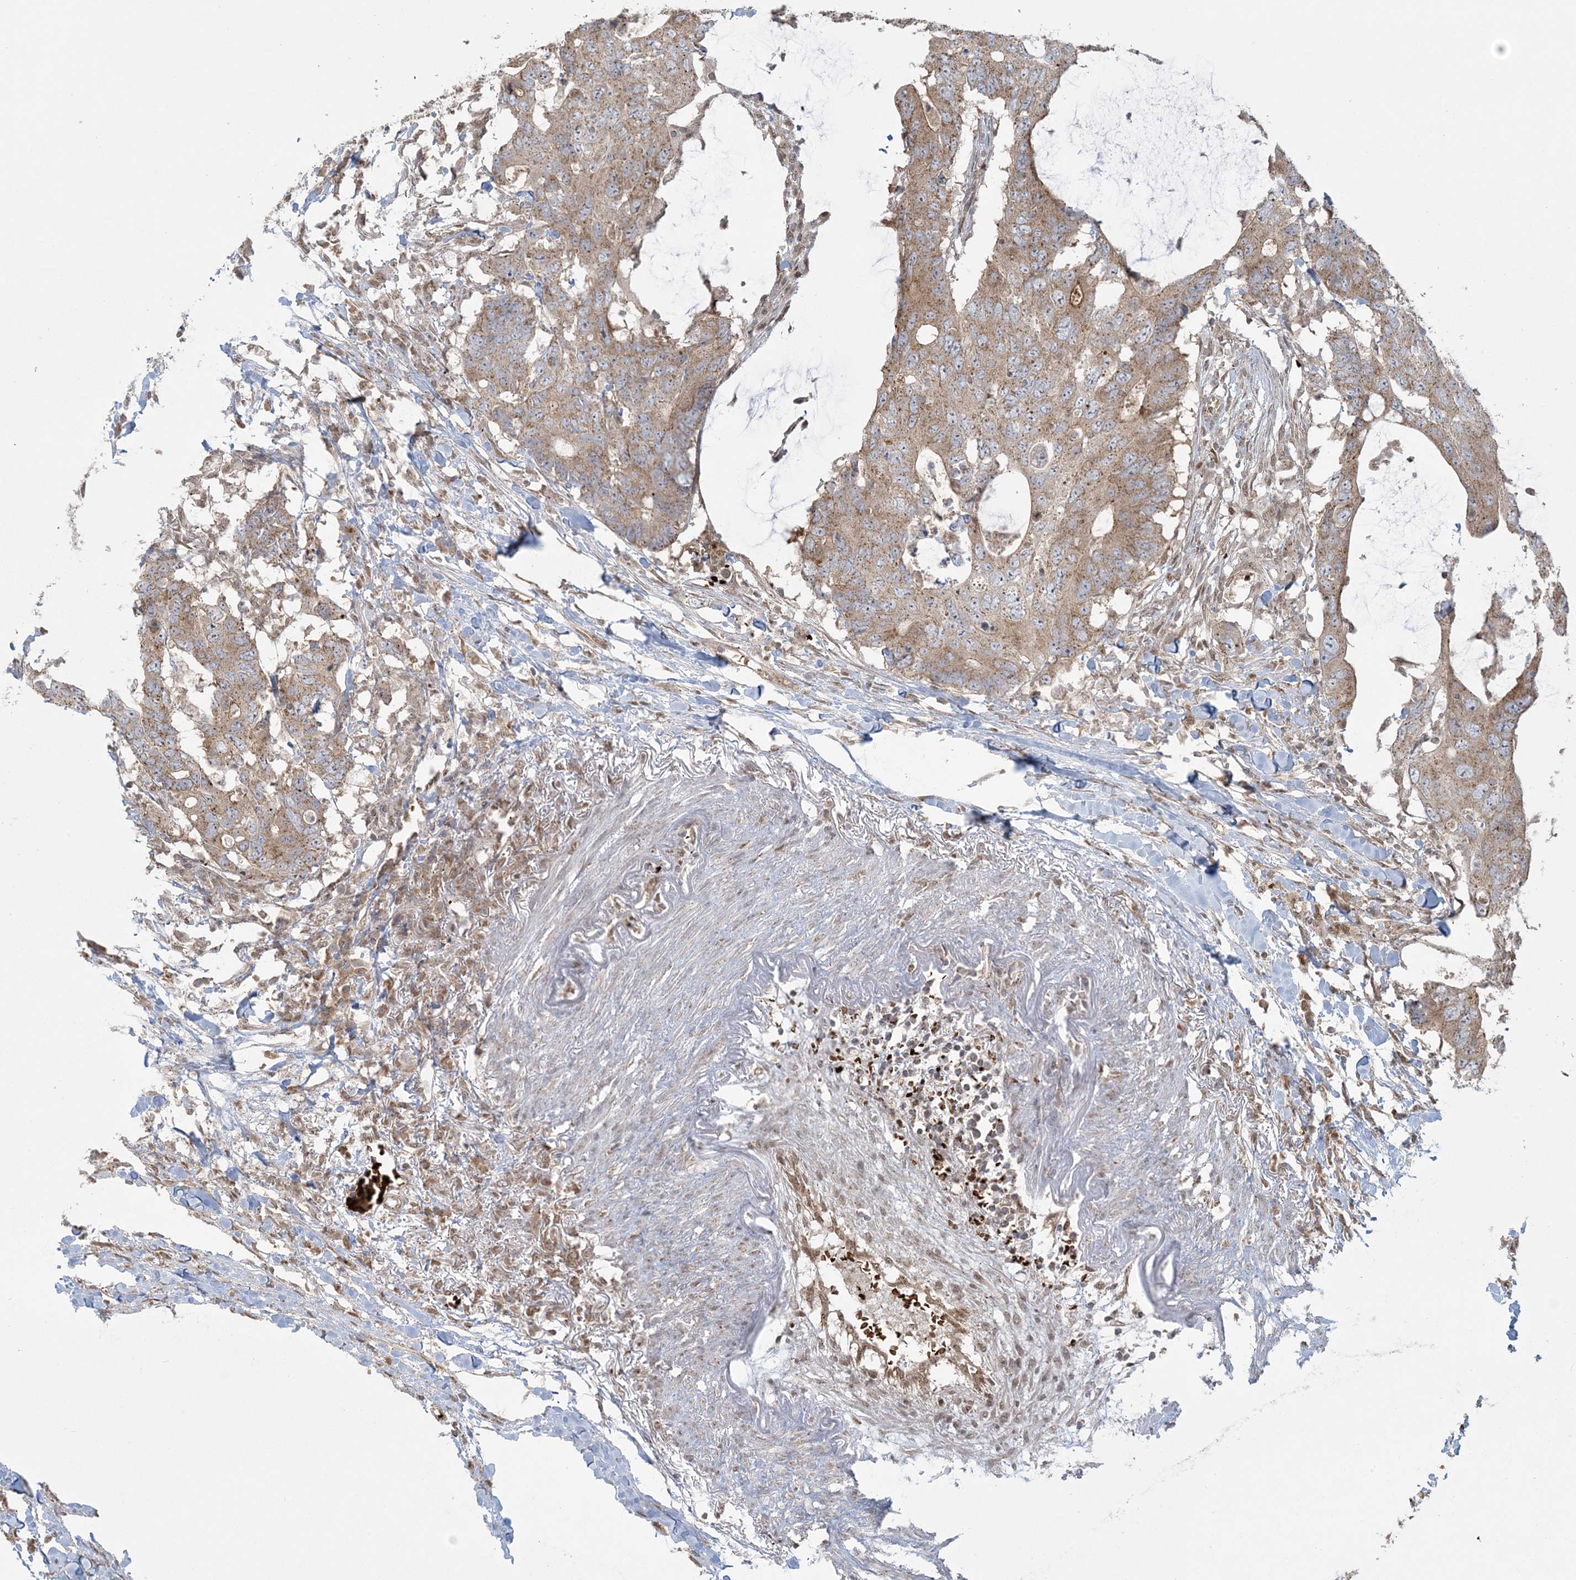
{"staining": {"intensity": "moderate", "quantity": ">75%", "location": "cytoplasmic/membranous"}, "tissue": "colorectal cancer", "cell_type": "Tumor cells", "image_type": "cancer", "snomed": [{"axis": "morphology", "description": "Adenocarcinoma, NOS"}, {"axis": "topography", "description": "Colon"}], "caption": "Immunohistochemical staining of colorectal adenocarcinoma reveals moderate cytoplasmic/membranous protein expression in about >75% of tumor cells. (IHC, brightfield microscopy, high magnification).", "gene": "ABCF3", "patient": {"sex": "male", "age": 71}}